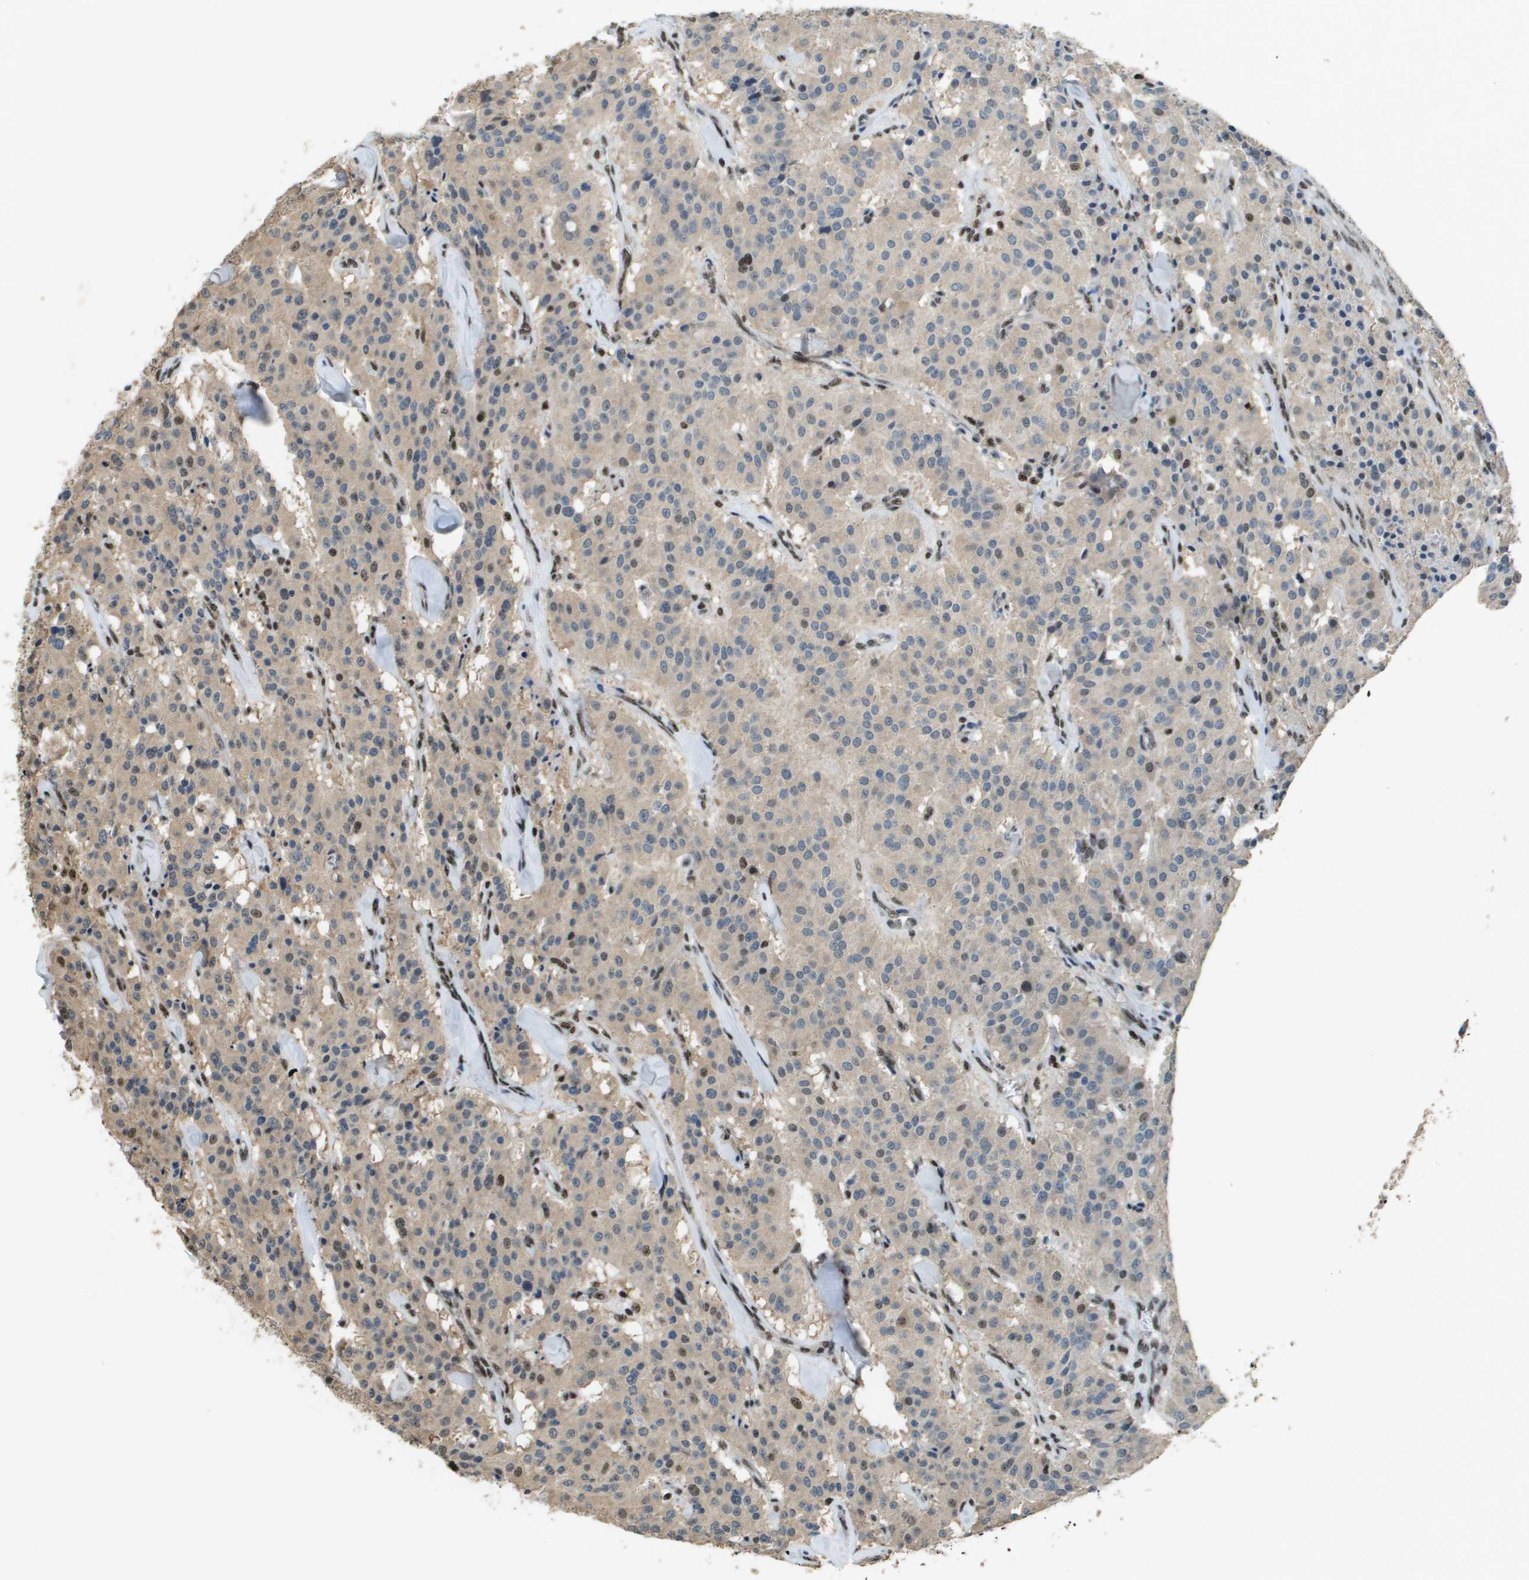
{"staining": {"intensity": "moderate", "quantity": "<25%", "location": "nuclear"}, "tissue": "carcinoid", "cell_type": "Tumor cells", "image_type": "cancer", "snomed": [{"axis": "morphology", "description": "Carcinoid, malignant, NOS"}, {"axis": "topography", "description": "Lung"}], "caption": "An IHC image of neoplastic tissue is shown. Protein staining in brown shows moderate nuclear positivity in malignant carcinoid within tumor cells. (Stains: DAB in brown, nuclei in blue, Microscopy: brightfield microscopy at high magnification).", "gene": "SP100", "patient": {"sex": "male", "age": 30}}